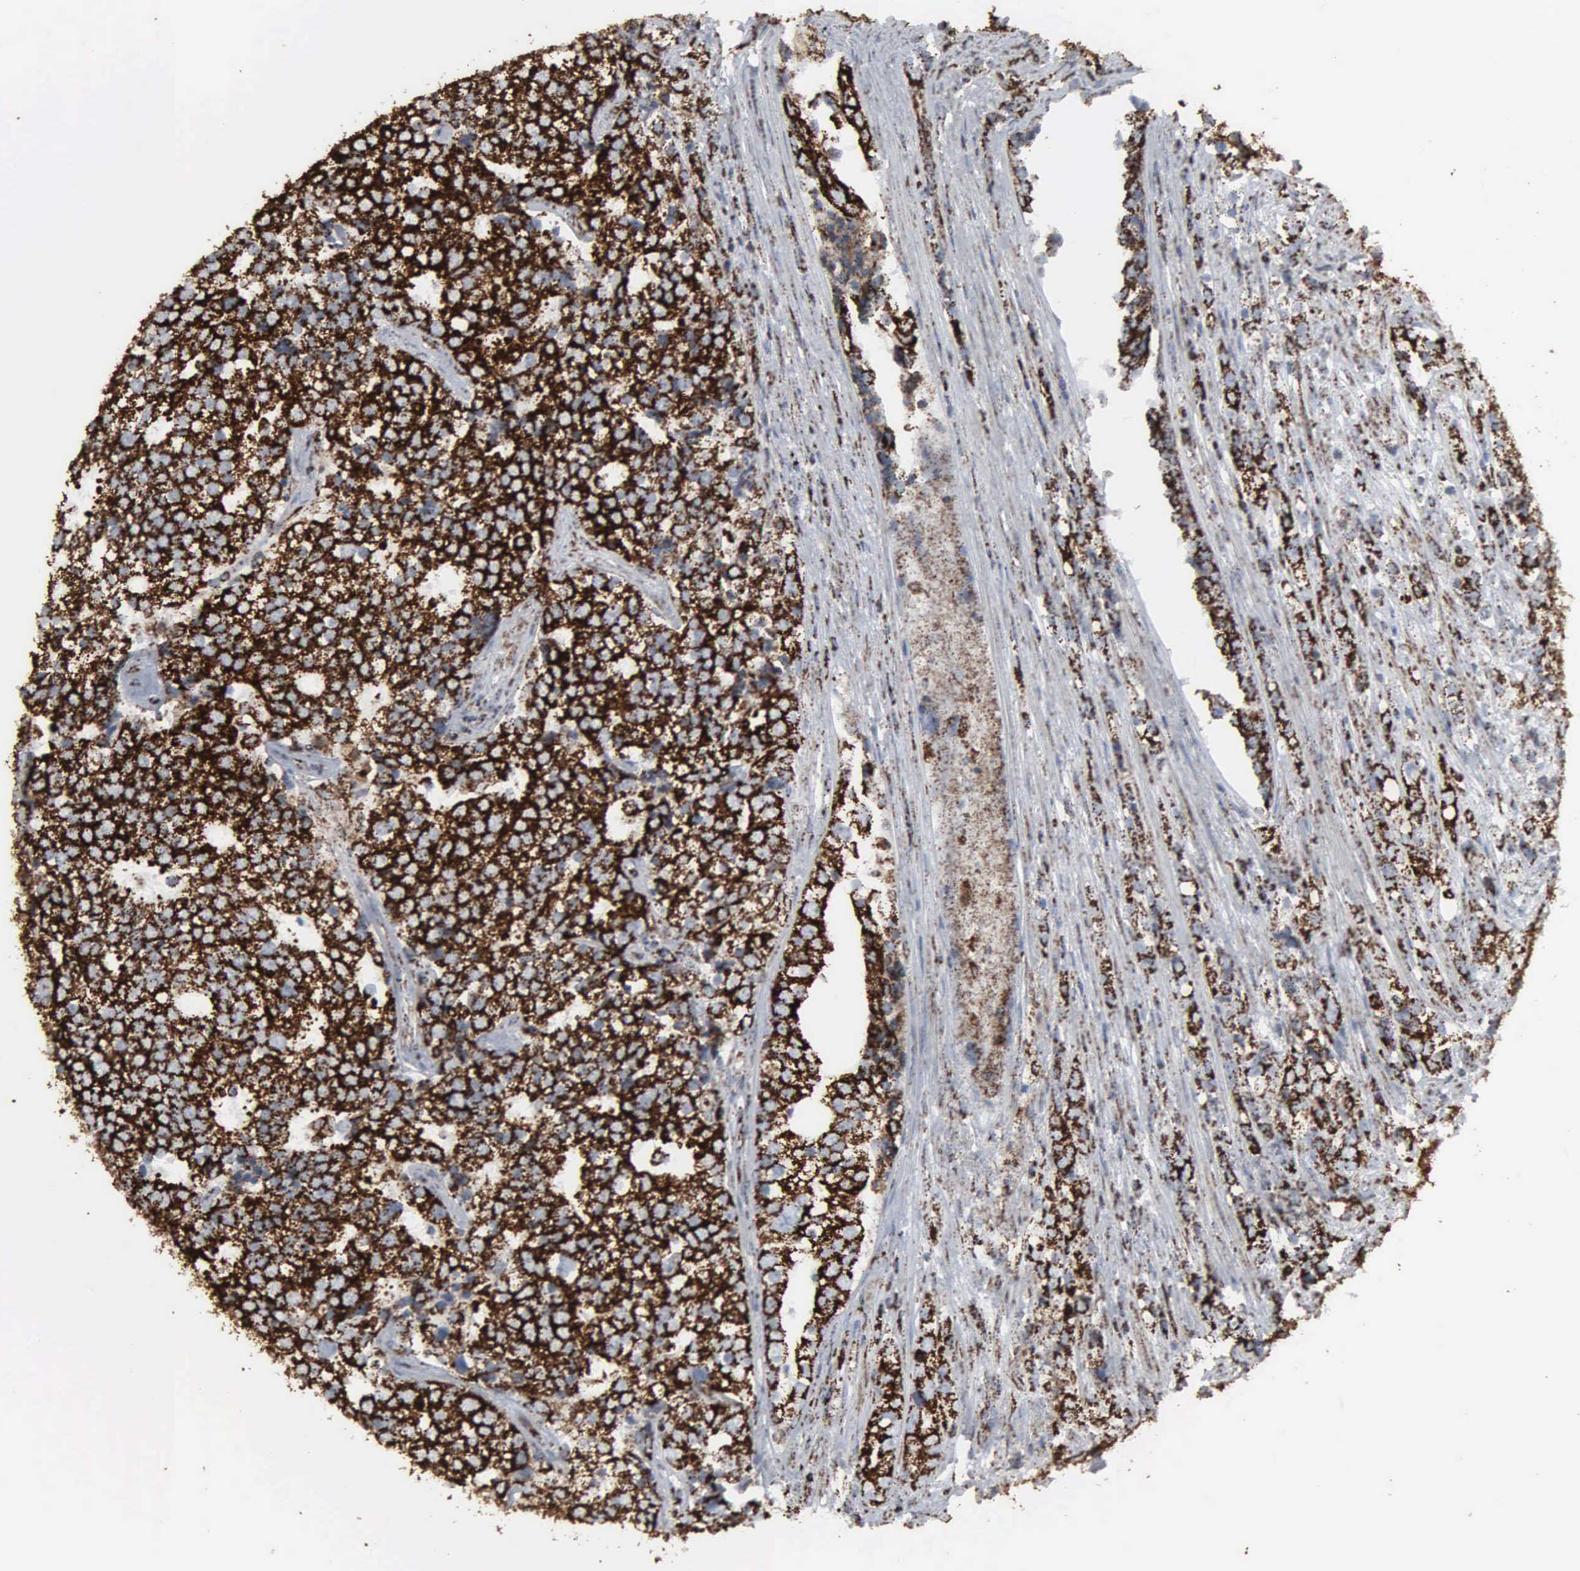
{"staining": {"intensity": "strong", "quantity": ">75%", "location": "cytoplasmic/membranous"}, "tissue": "prostate cancer", "cell_type": "Tumor cells", "image_type": "cancer", "snomed": [{"axis": "morphology", "description": "Adenocarcinoma, High grade"}, {"axis": "topography", "description": "Prostate"}], "caption": "DAB (3,3'-diaminobenzidine) immunohistochemical staining of prostate adenocarcinoma (high-grade) demonstrates strong cytoplasmic/membranous protein expression in about >75% of tumor cells.", "gene": "HSPA9", "patient": {"sex": "male", "age": 71}}